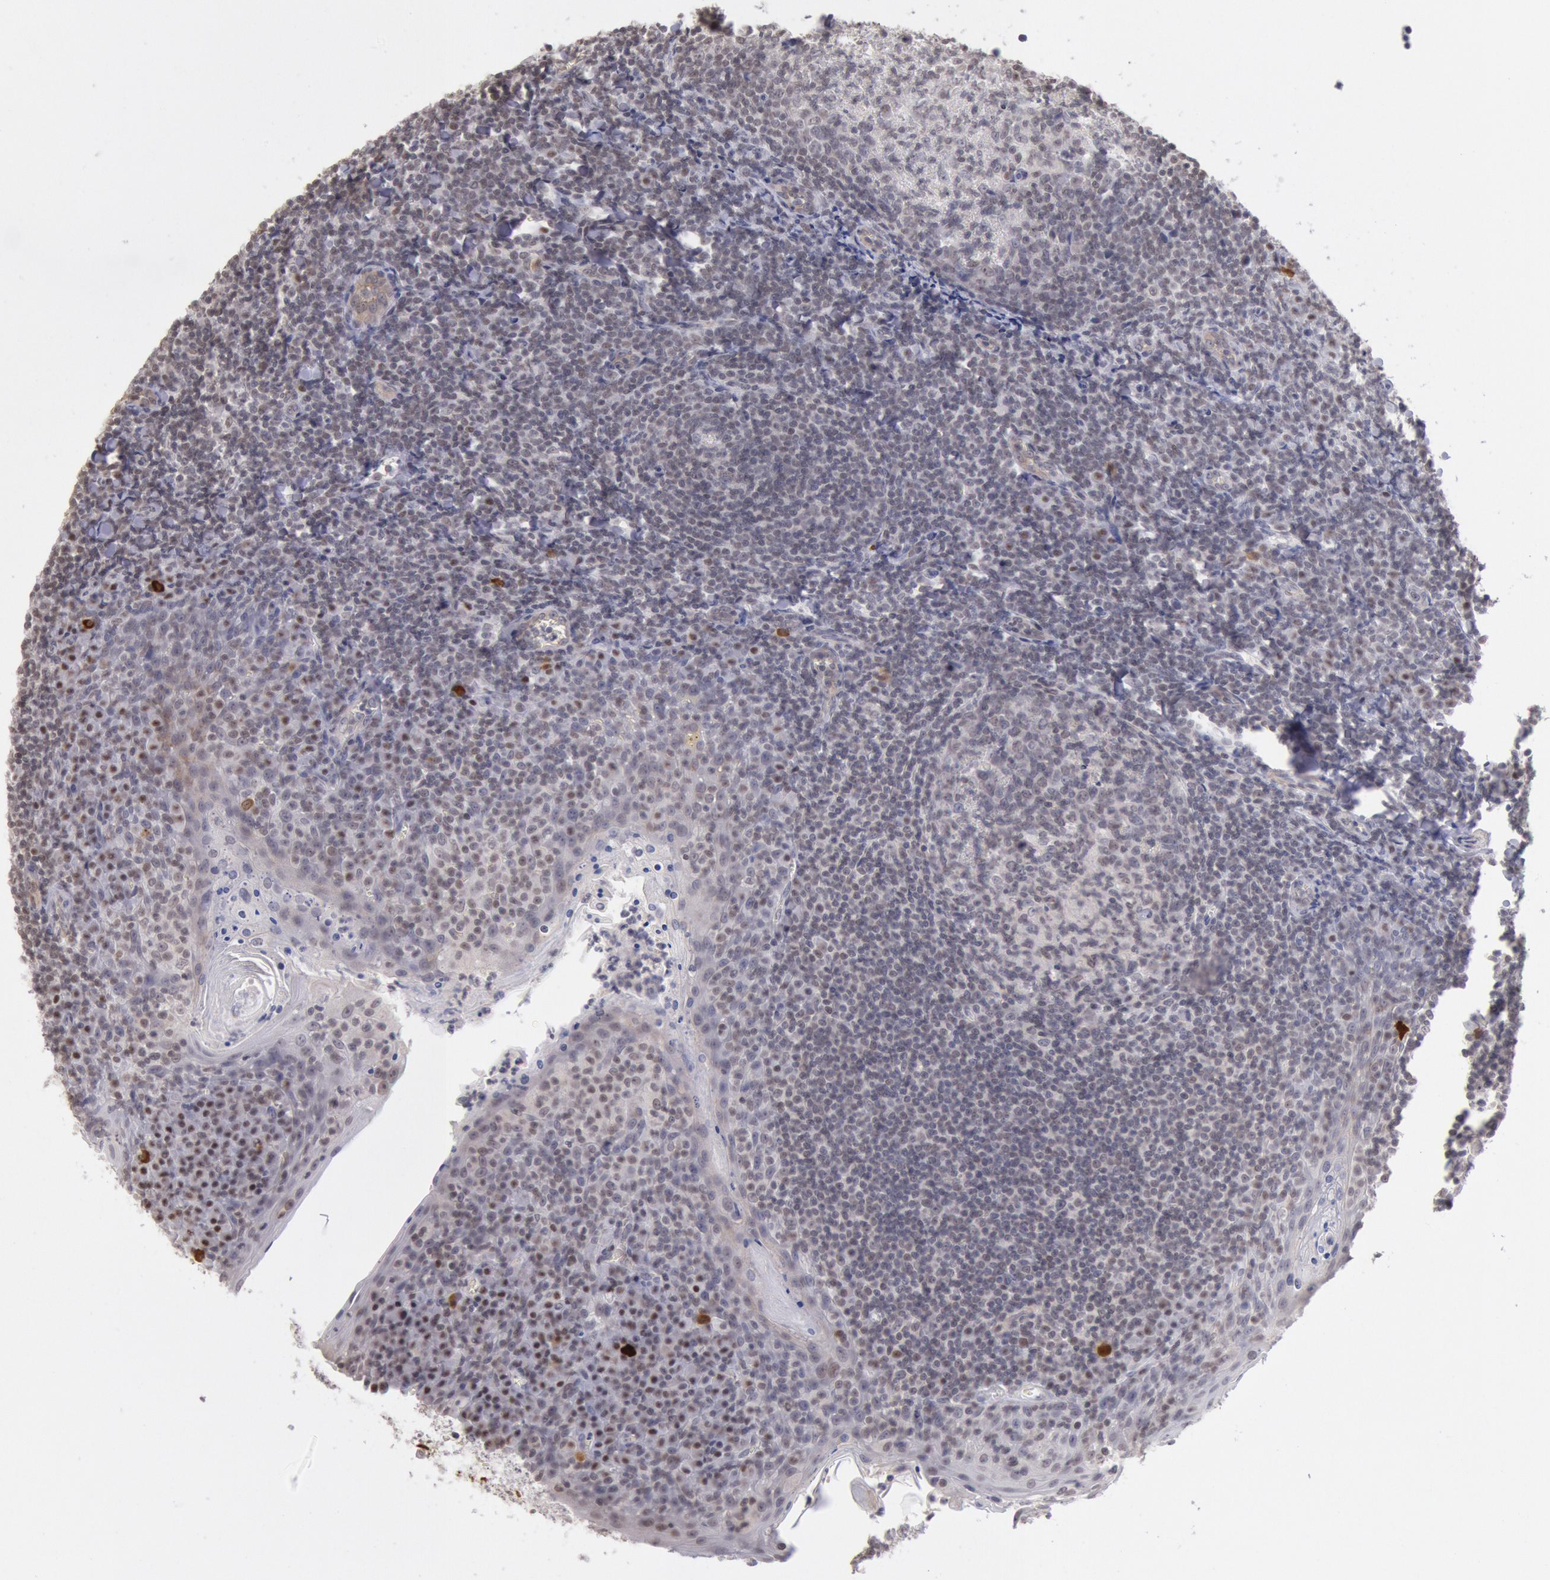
{"staining": {"intensity": "weak", "quantity": "<25%", "location": "nuclear"}, "tissue": "tonsil", "cell_type": "Germinal center cells", "image_type": "normal", "snomed": [{"axis": "morphology", "description": "Normal tissue, NOS"}, {"axis": "topography", "description": "Tonsil"}], "caption": "A high-resolution image shows immunohistochemistry (IHC) staining of normal tonsil, which exhibits no significant staining in germinal center cells.", "gene": "MYH6", "patient": {"sex": "male", "age": 31}}